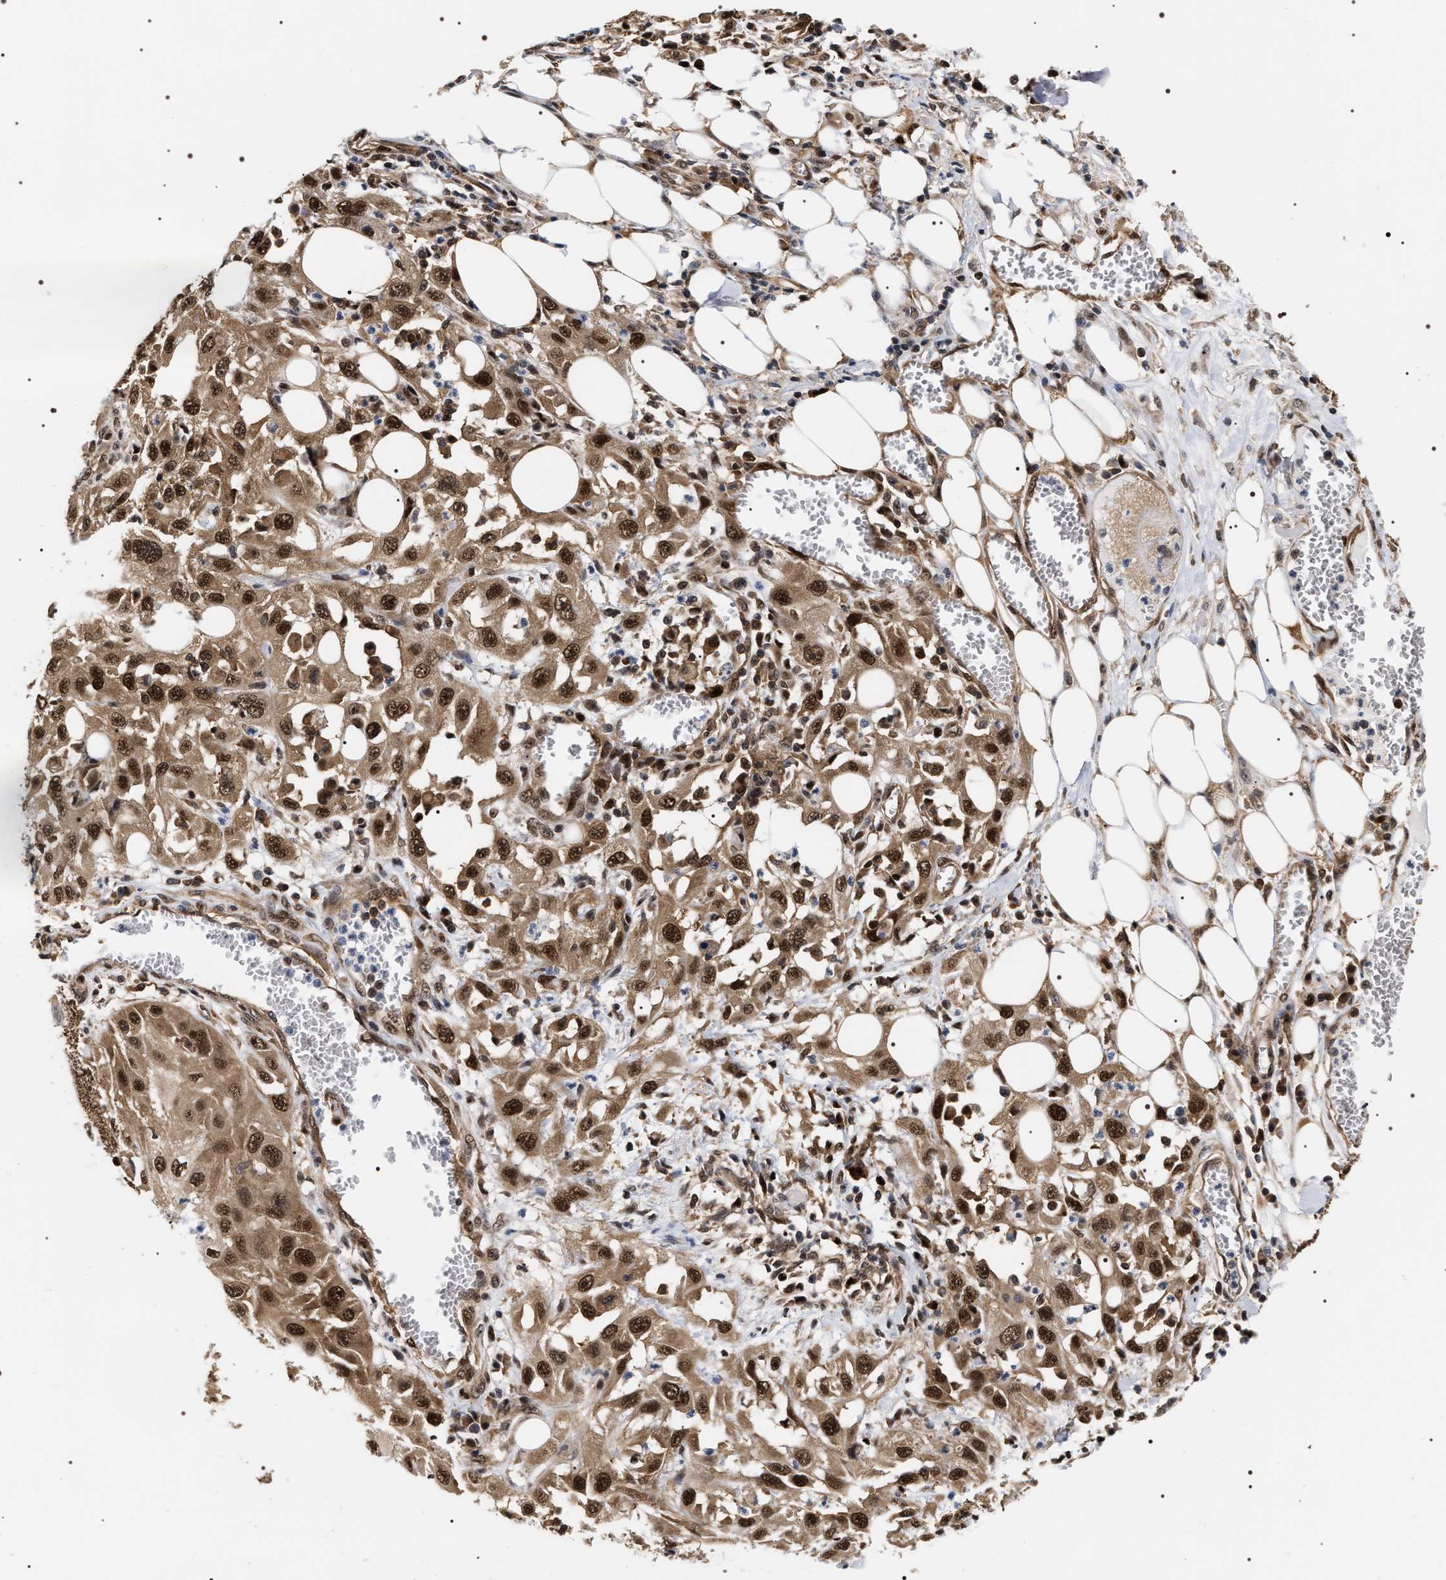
{"staining": {"intensity": "strong", "quantity": ">75%", "location": "cytoplasmic/membranous,nuclear"}, "tissue": "skin cancer", "cell_type": "Tumor cells", "image_type": "cancer", "snomed": [{"axis": "morphology", "description": "Squamous cell carcinoma, NOS"}, {"axis": "topography", "description": "Skin"}], "caption": "Tumor cells reveal high levels of strong cytoplasmic/membranous and nuclear expression in about >75% of cells in human skin cancer (squamous cell carcinoma).", "gene": "BAG6", "patient": {"sex": "male", "age": 75}}